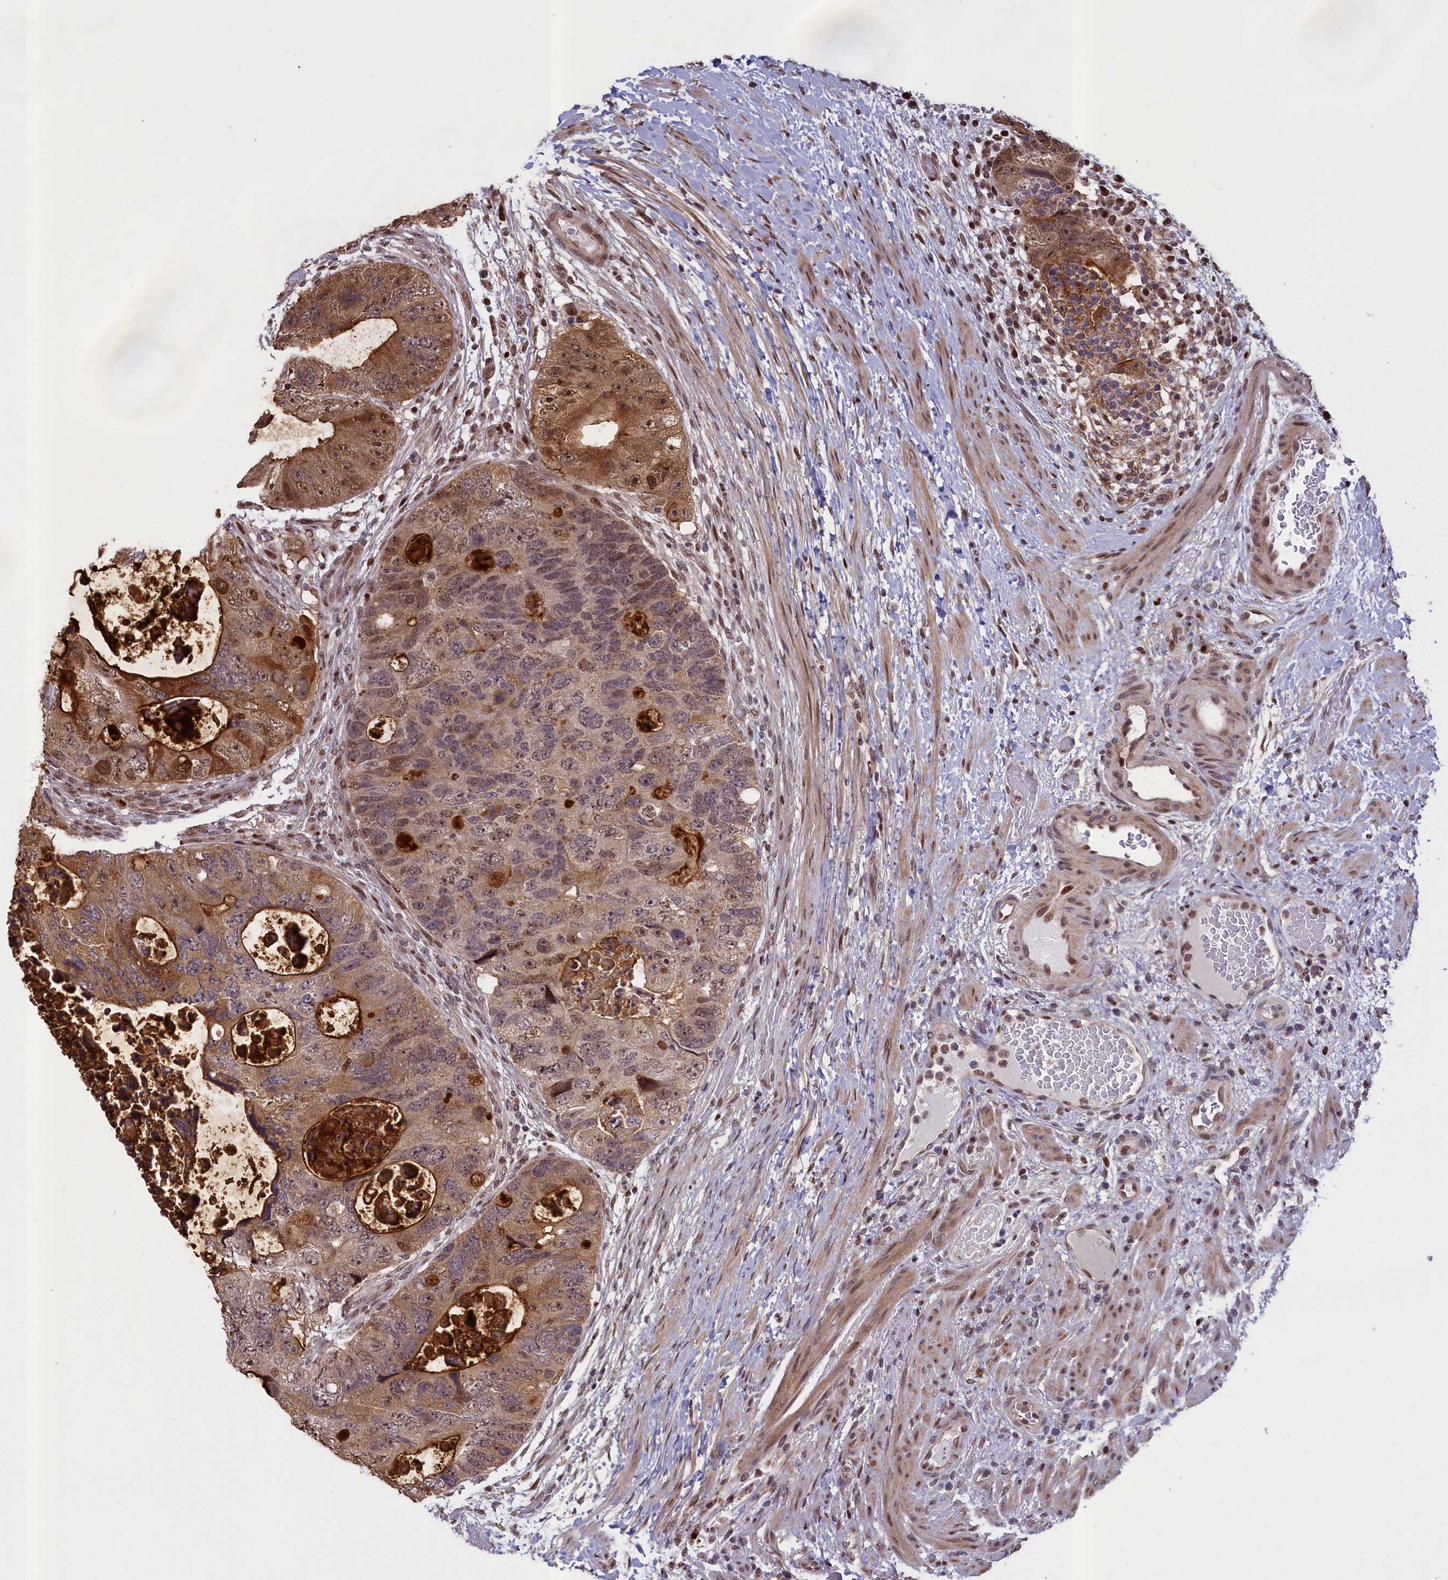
{"staining": {"intensity": "moderate", "quantity": ">75%", "location": "cytoplasmic/membranous,nuclear"}, "tissue": "colorectal cancer", "cell_type": "Tumor cells", "image_type": "cancer", "snomed": [{"axis": "morphology", "description": "Adenocarcinoma, NOS"}, {"axis": "topography", "description": "Rectum"}], "caption": "This is a photomicrograph of immunohistochemistry staining of colorectal cancer (adenocarcinoma), which shows moderate staining in the cytoplasmic/membranous and nuclear of tumor cells.", "gene": "RELB", "patient": {"sex": "male", "age": 59}}